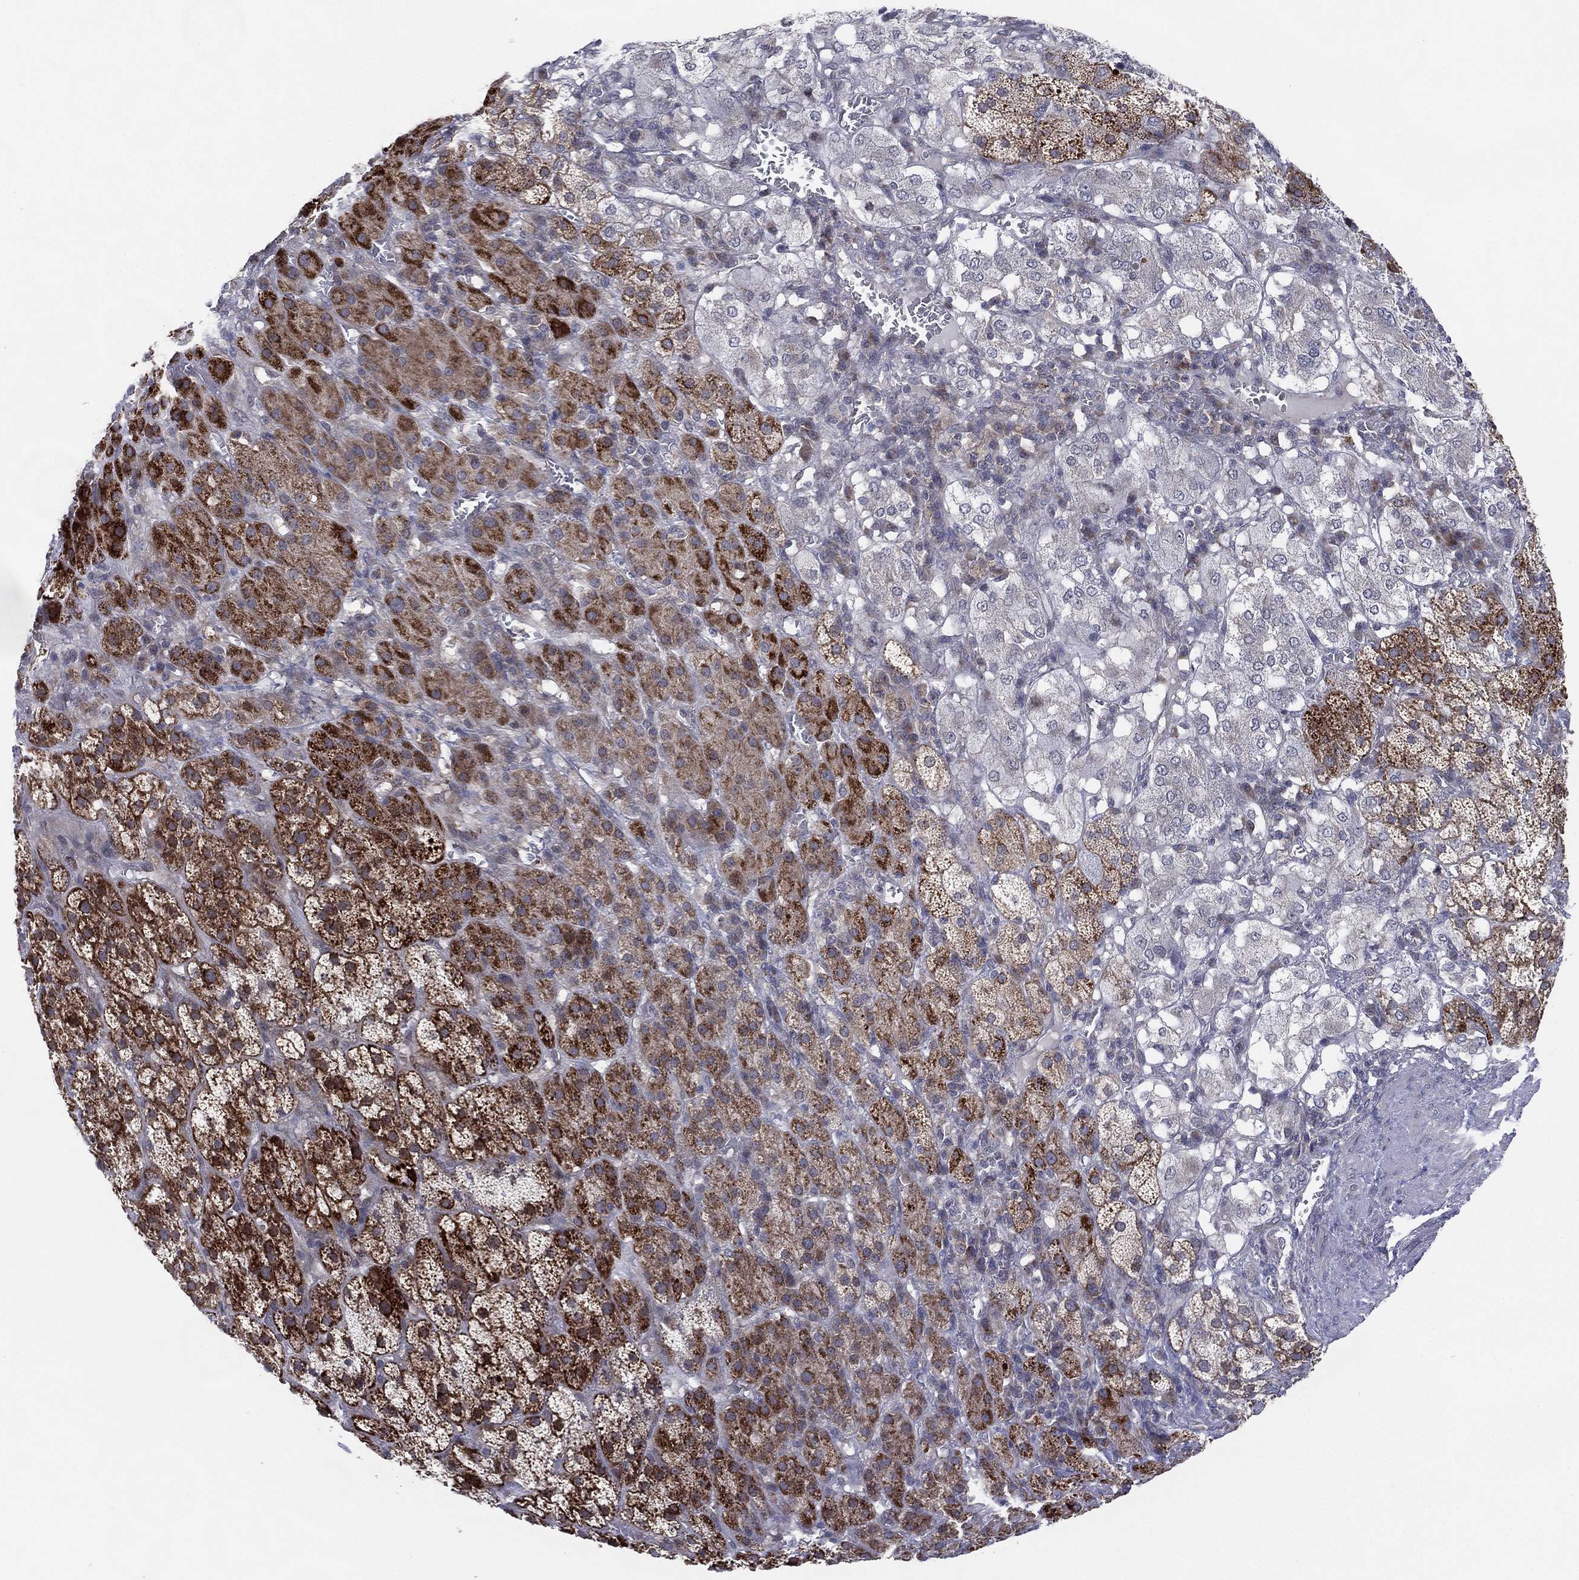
{"staining": {"intensity": "strong", "quantity": "25%-75%", "location": "cytoplasmic/membranous"}, "tissue": "adrenal gland", "cell_type": "Glandular cells", "image_type": "normal", "snomed": [{"axis": "morphology", "description": "Normal tissue, NOS"}, {"axis": "topography", "description": "Adrenal gland"}], "caption": "This is a photomicrograph of IHC staining of normal adrenal gland, which shows strong positivity in the cytoplasmic/membranous of glandular cells.", "gene": "KAT14", "patient": {"sex": "male", "age": 70}}